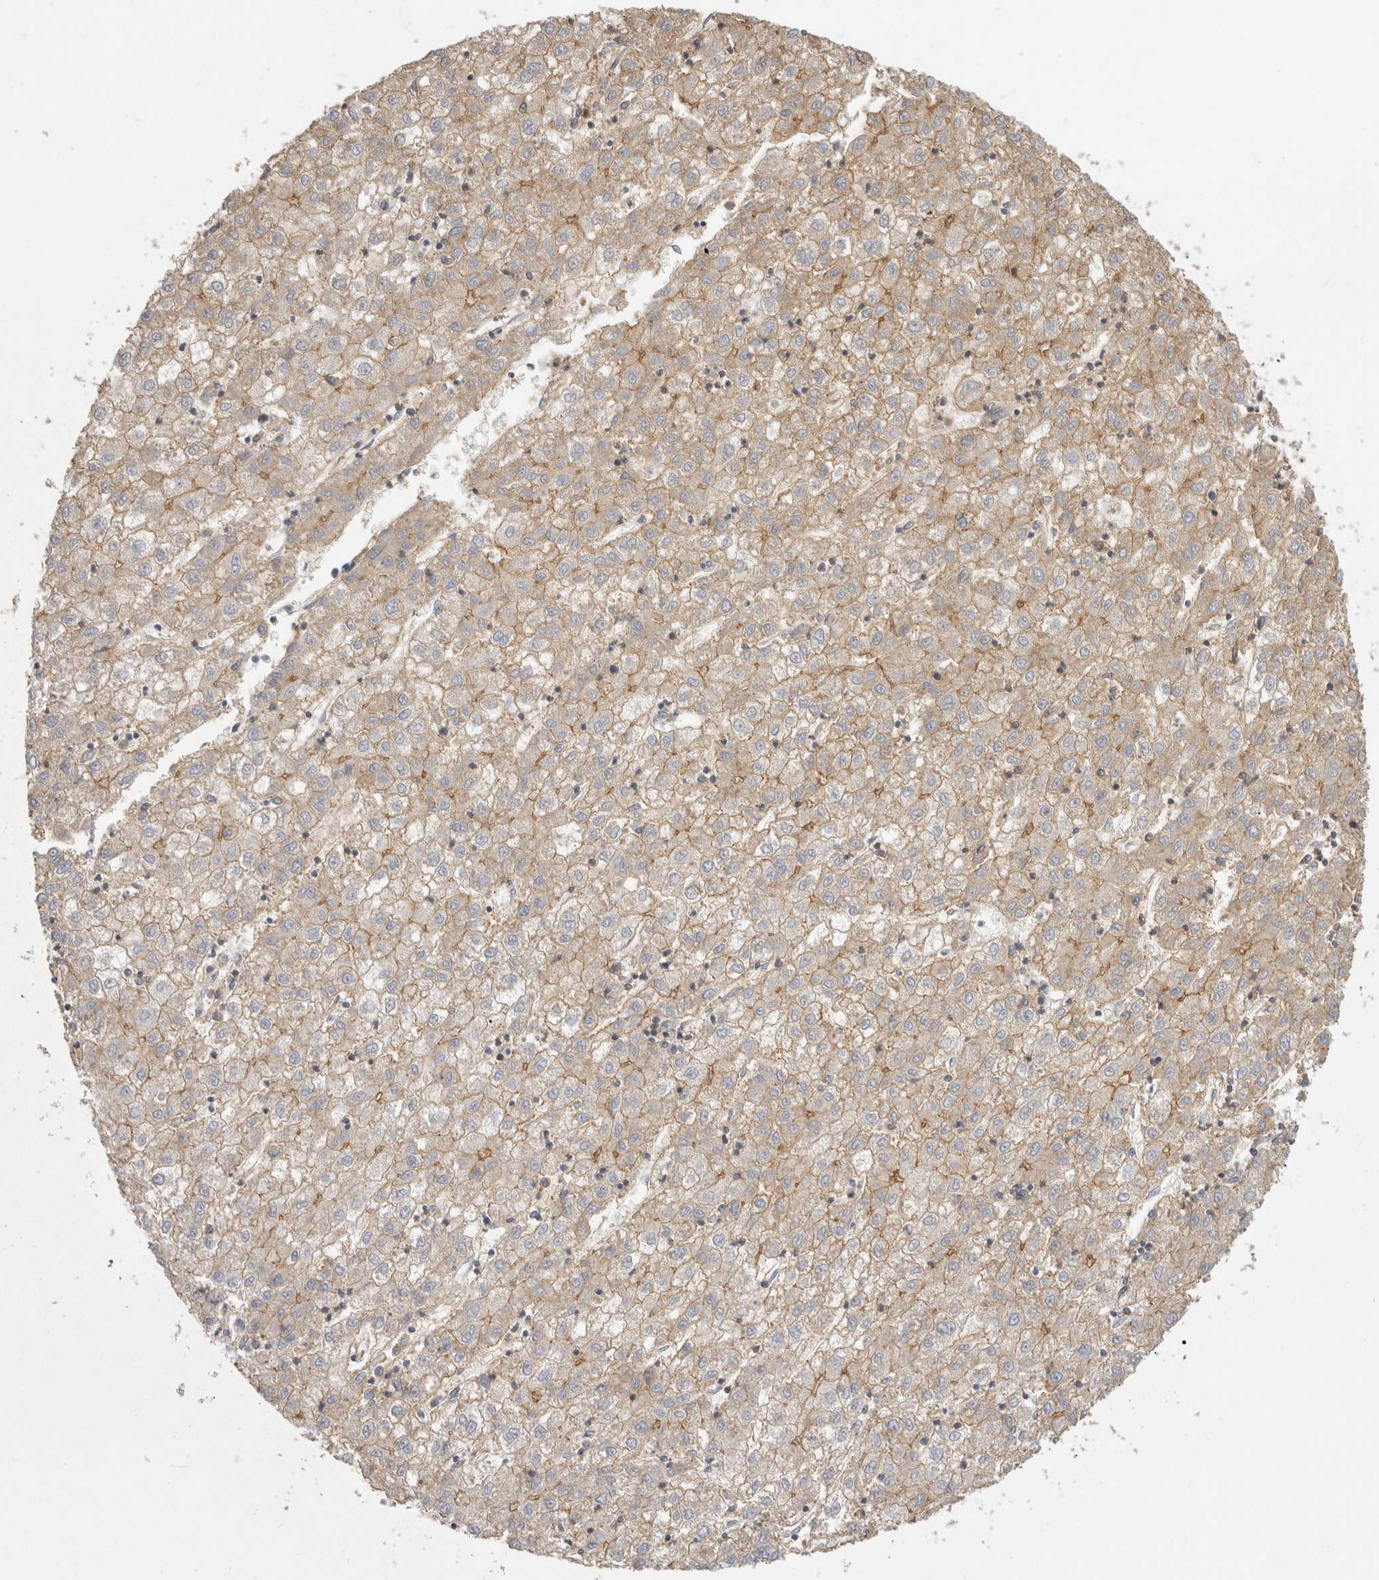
{"staining": {"intensity": "weak", "quantity": ">75%", "location": "cytoplasmic/membranous"}, "tissue": "liver cancer", "cell_type": "Tumor cells", "image_type": "cancer", "snomed": [{"axis": "morphology", "description": "Carcinoma, Hepatocellular, NOS"}, {"axis": "topography", "description": "Liver"}], "caption": "Liver cancer (hepatocellular carcinoma) stained for a protein (brown) demonstrates weak cytoplasmic/membranous positive expression in about >75% of tumor cells.", "gene": "CHMP6", "patient": {"sex": "male", "age": 72}}